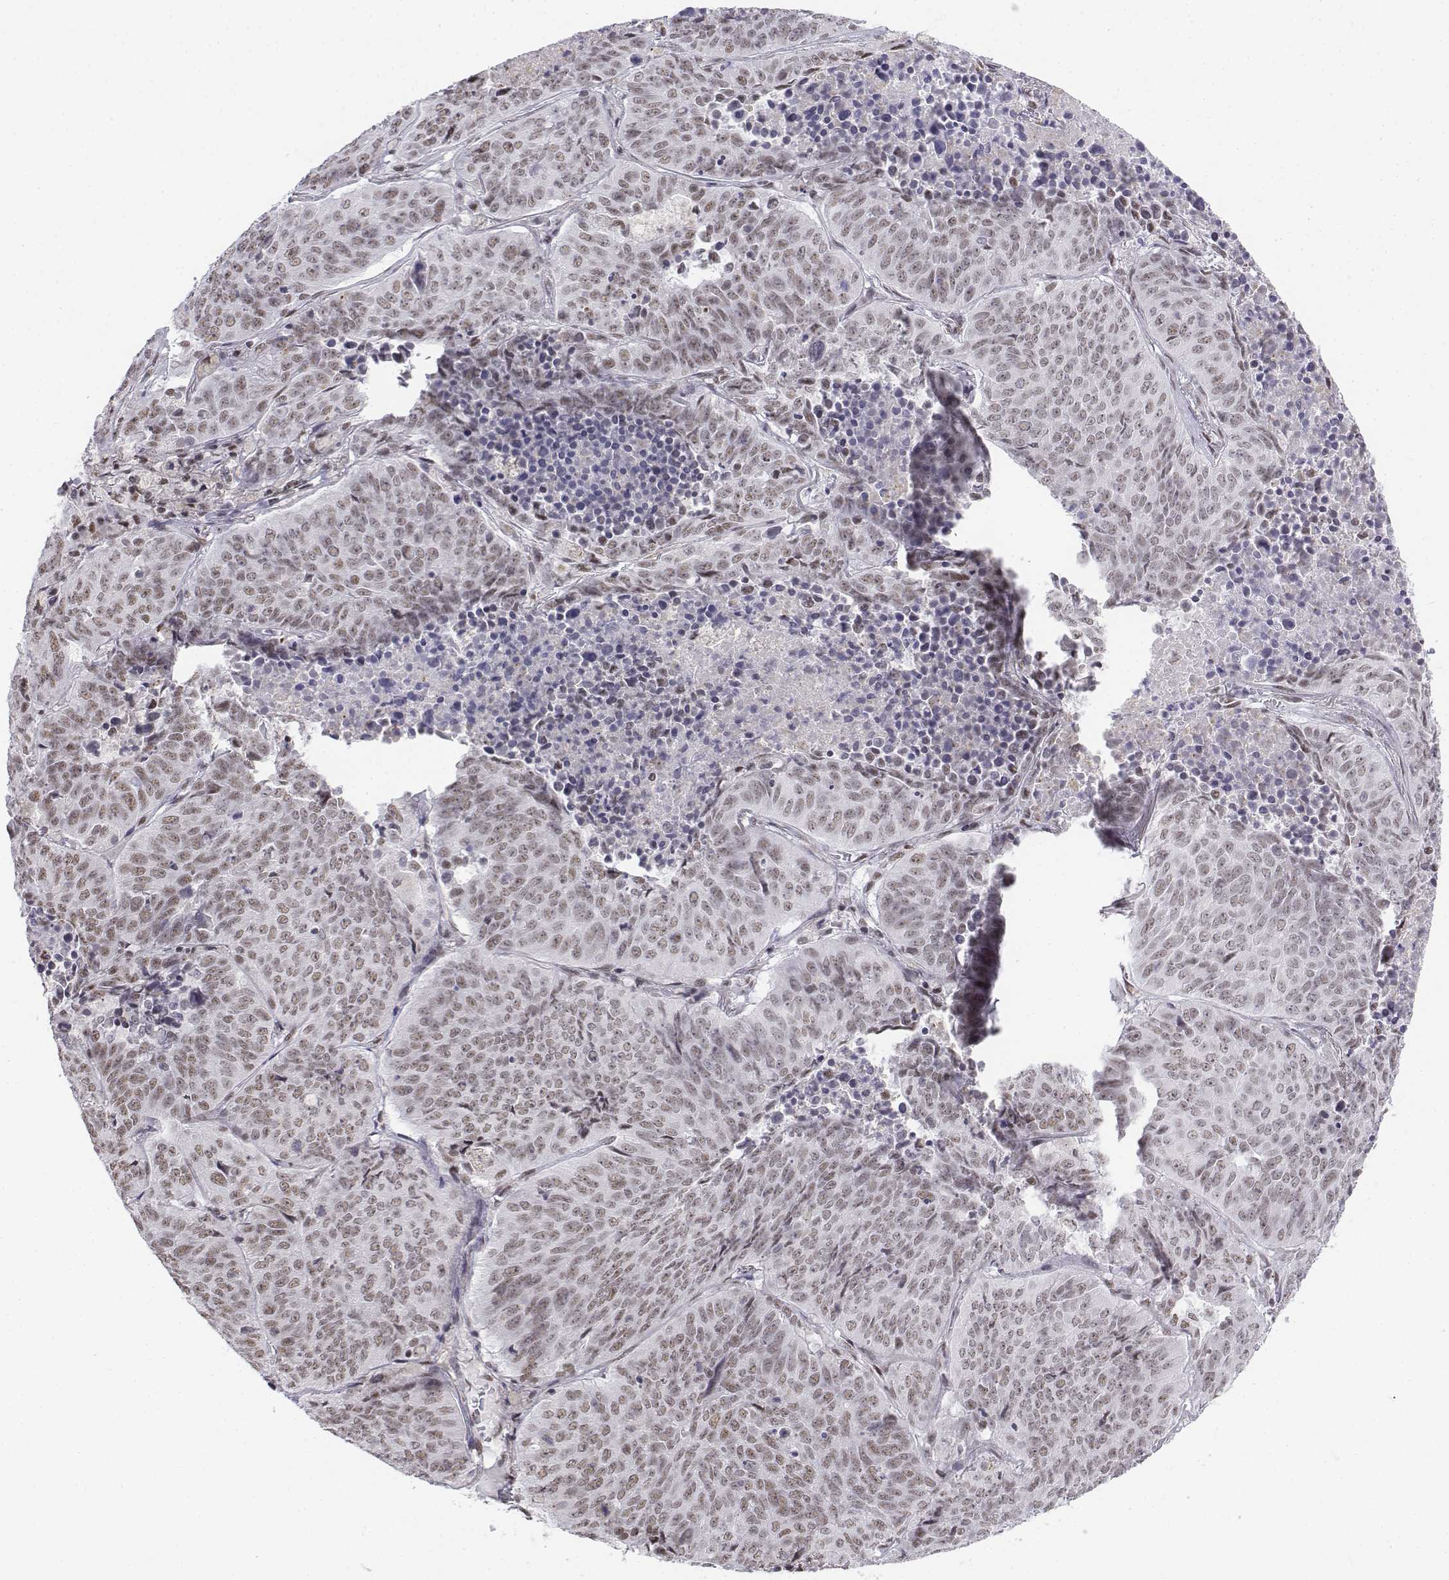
{"staining": {"intensity": "weak", "quantity": ">75%", "location": "nuclear"}, "tissue": "lung cancer", "cell_type": "Tumor cells", "image_type": "cancer", "snomed": [{"axis": "morphology", "description": "Normal tissue, NOS"}, {"axis": "morphology", "description": "Squamous cell carcinoma, NOS"}, {"axis": "topography", "description": "Bronchus"}, {"axis": "topography", "description": "Lung"}], "caption": "A brown stain shows weak nuclear staining of a protein in human lung squamous cell carcinoma tumor cells.", "gene": "SETD1A", "patient": {"sex": "male", "age": 64}}